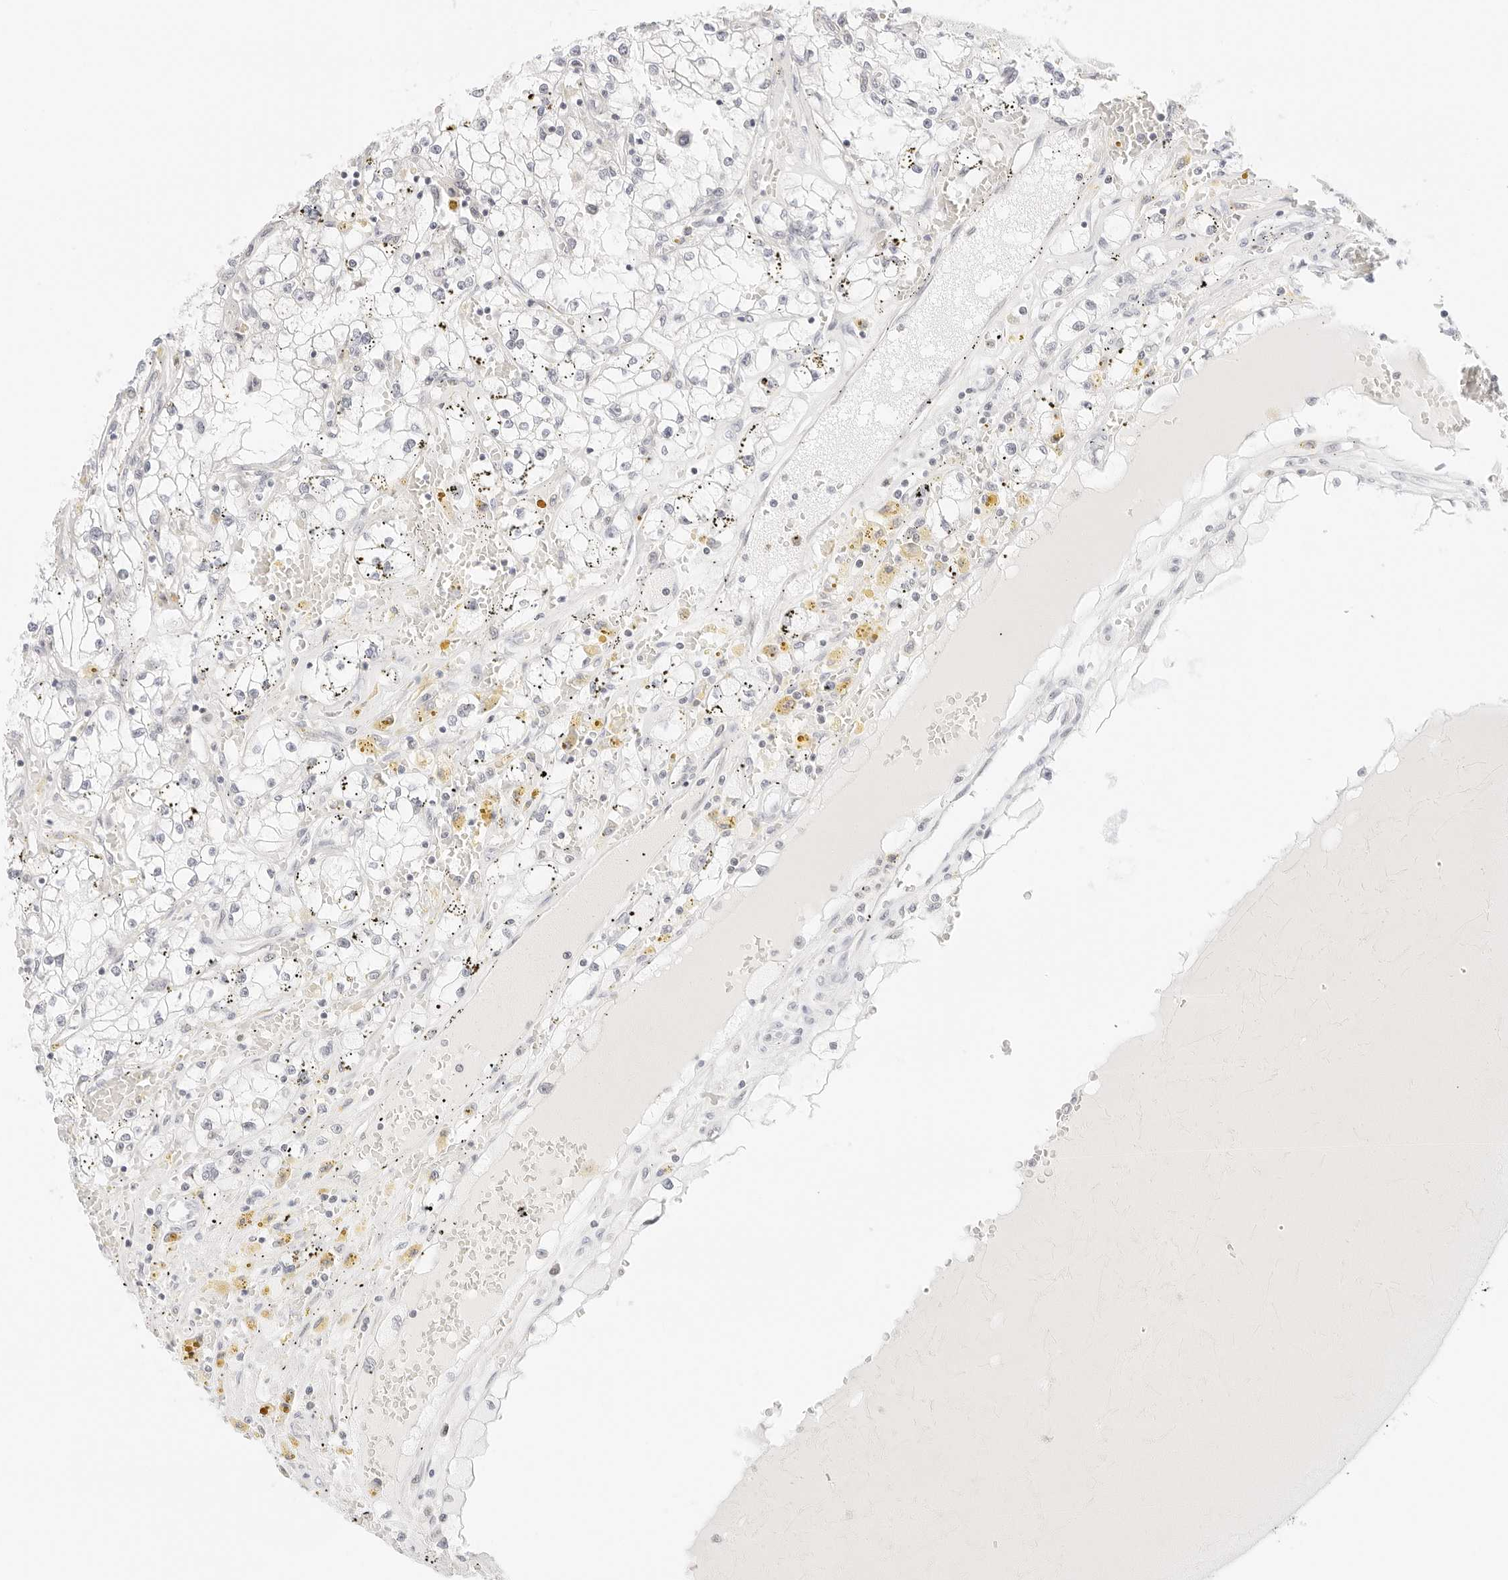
{"staining": {"intensity": "negative", "quantity": "none", "location": "none"}, "tissue": "renal cancer", "cell_type": "Tumor cells", "image_type": "cancer", "snomed": [{"axis": "morphology", "description": "Adenocarcinoma, NOS"}, {"axis": "topography", "description": "Kidney"}], "caption": "The photomicrograph shows no staining of tumor cells in renal adenocarcinoma. The staining is performed using DAB (3,3'-diaminobenzidine) brown chromogen with nuclei counter-stained in using hematoxylin.", "gene": "POLR3C", "patient": {"sex": "male", "age": 56}}